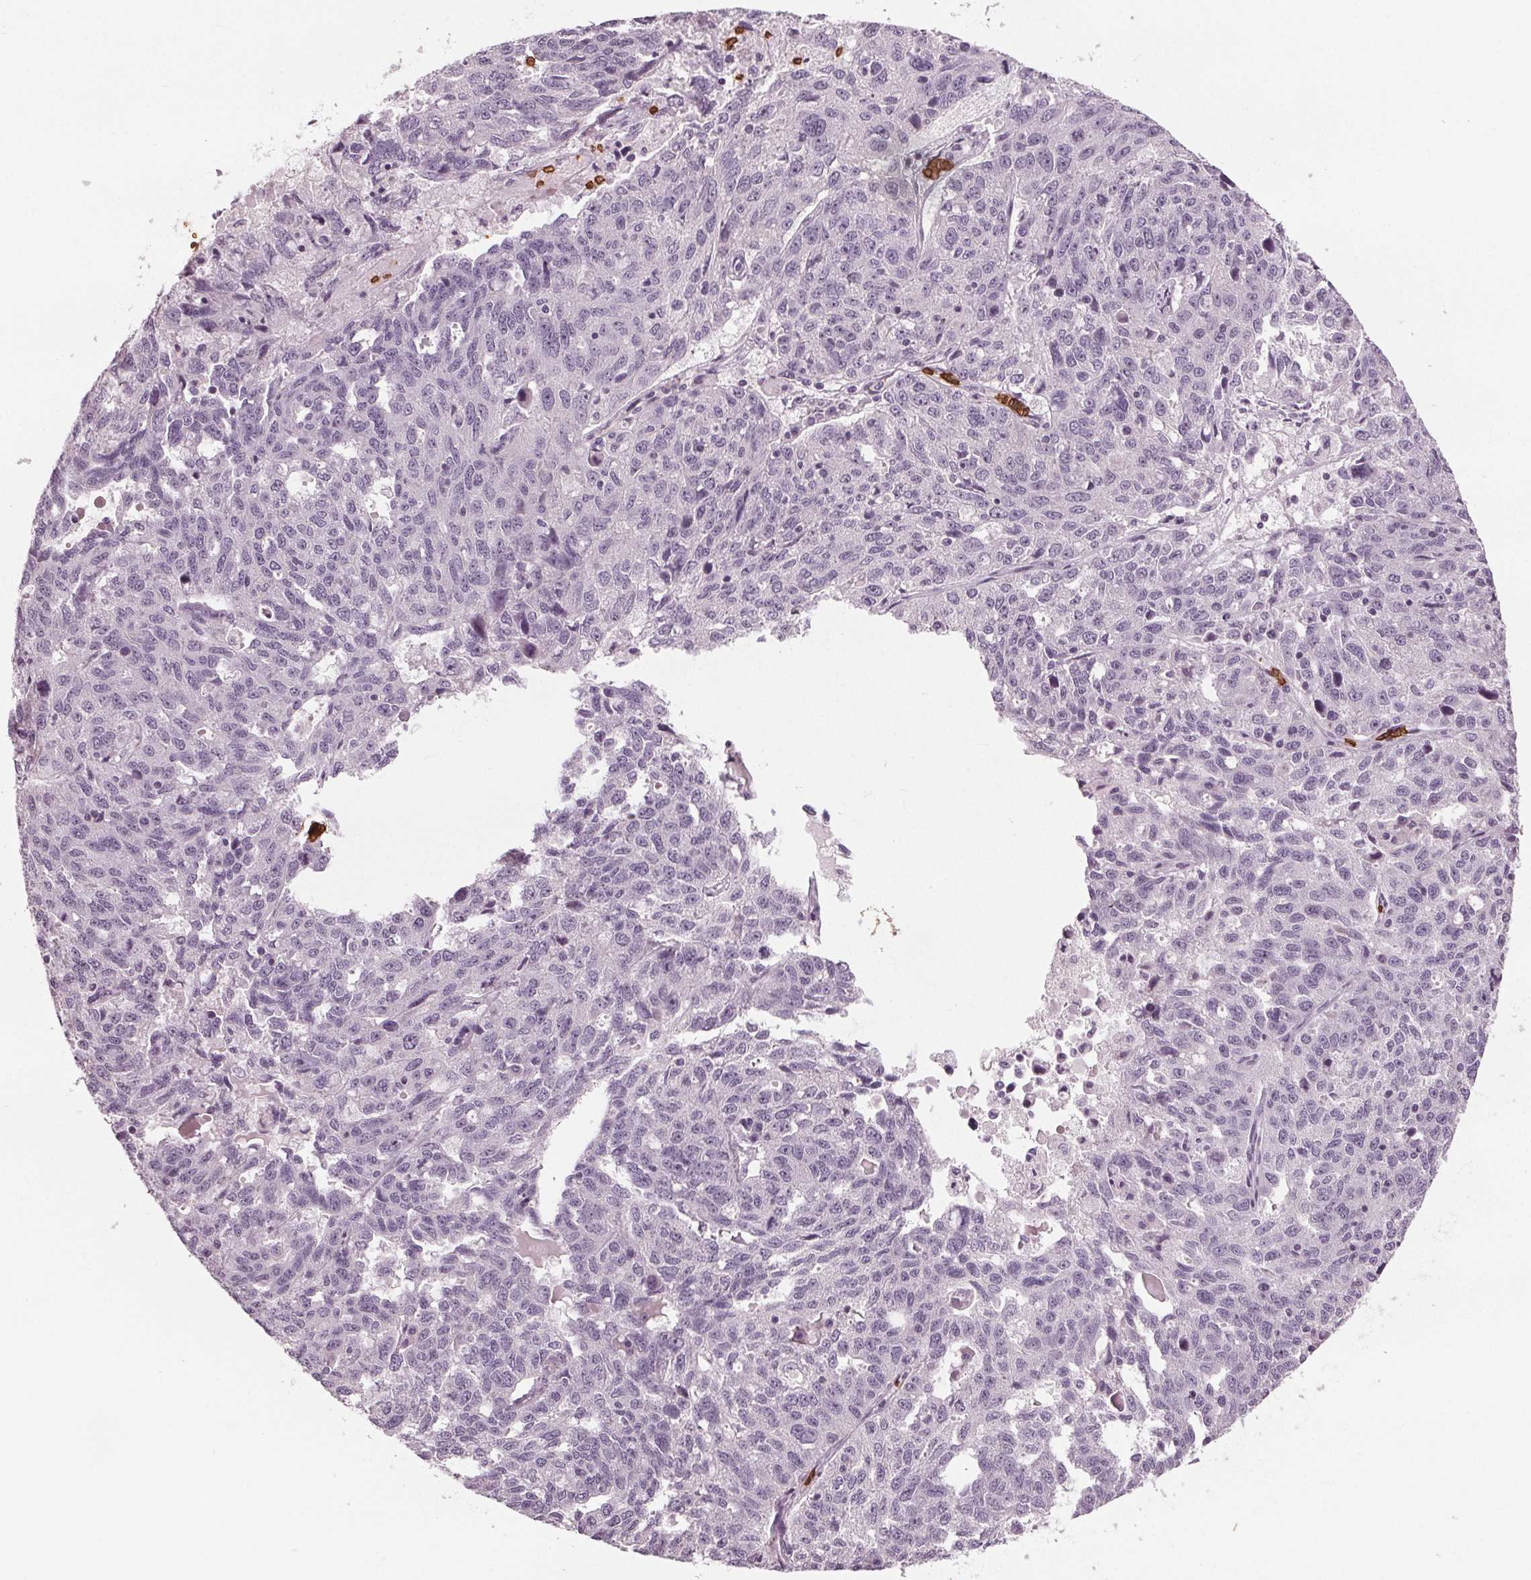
{"staining": {"intensity": "negative", "quantity": "none", "location": "none"}, "tissue": "ovarian cancer", "cell_type": "Tumor cells", "image_type": "cancer", "snomed": [{"axis": "morphology", "description": "Cystadenocarcinoma, serous, NOS"}, {"axis": "topography", "description": "Ovary"}], "caption": "Immunohistochemistry (IHC) micrograph of neoplastic tissue: serous cystadenocarcinoma (ovarian) stained with DAB shows no significant protein positivity in tumor cells.", "gene": "SLC4A1", "patient": {"sex": "female", "age": 71}}